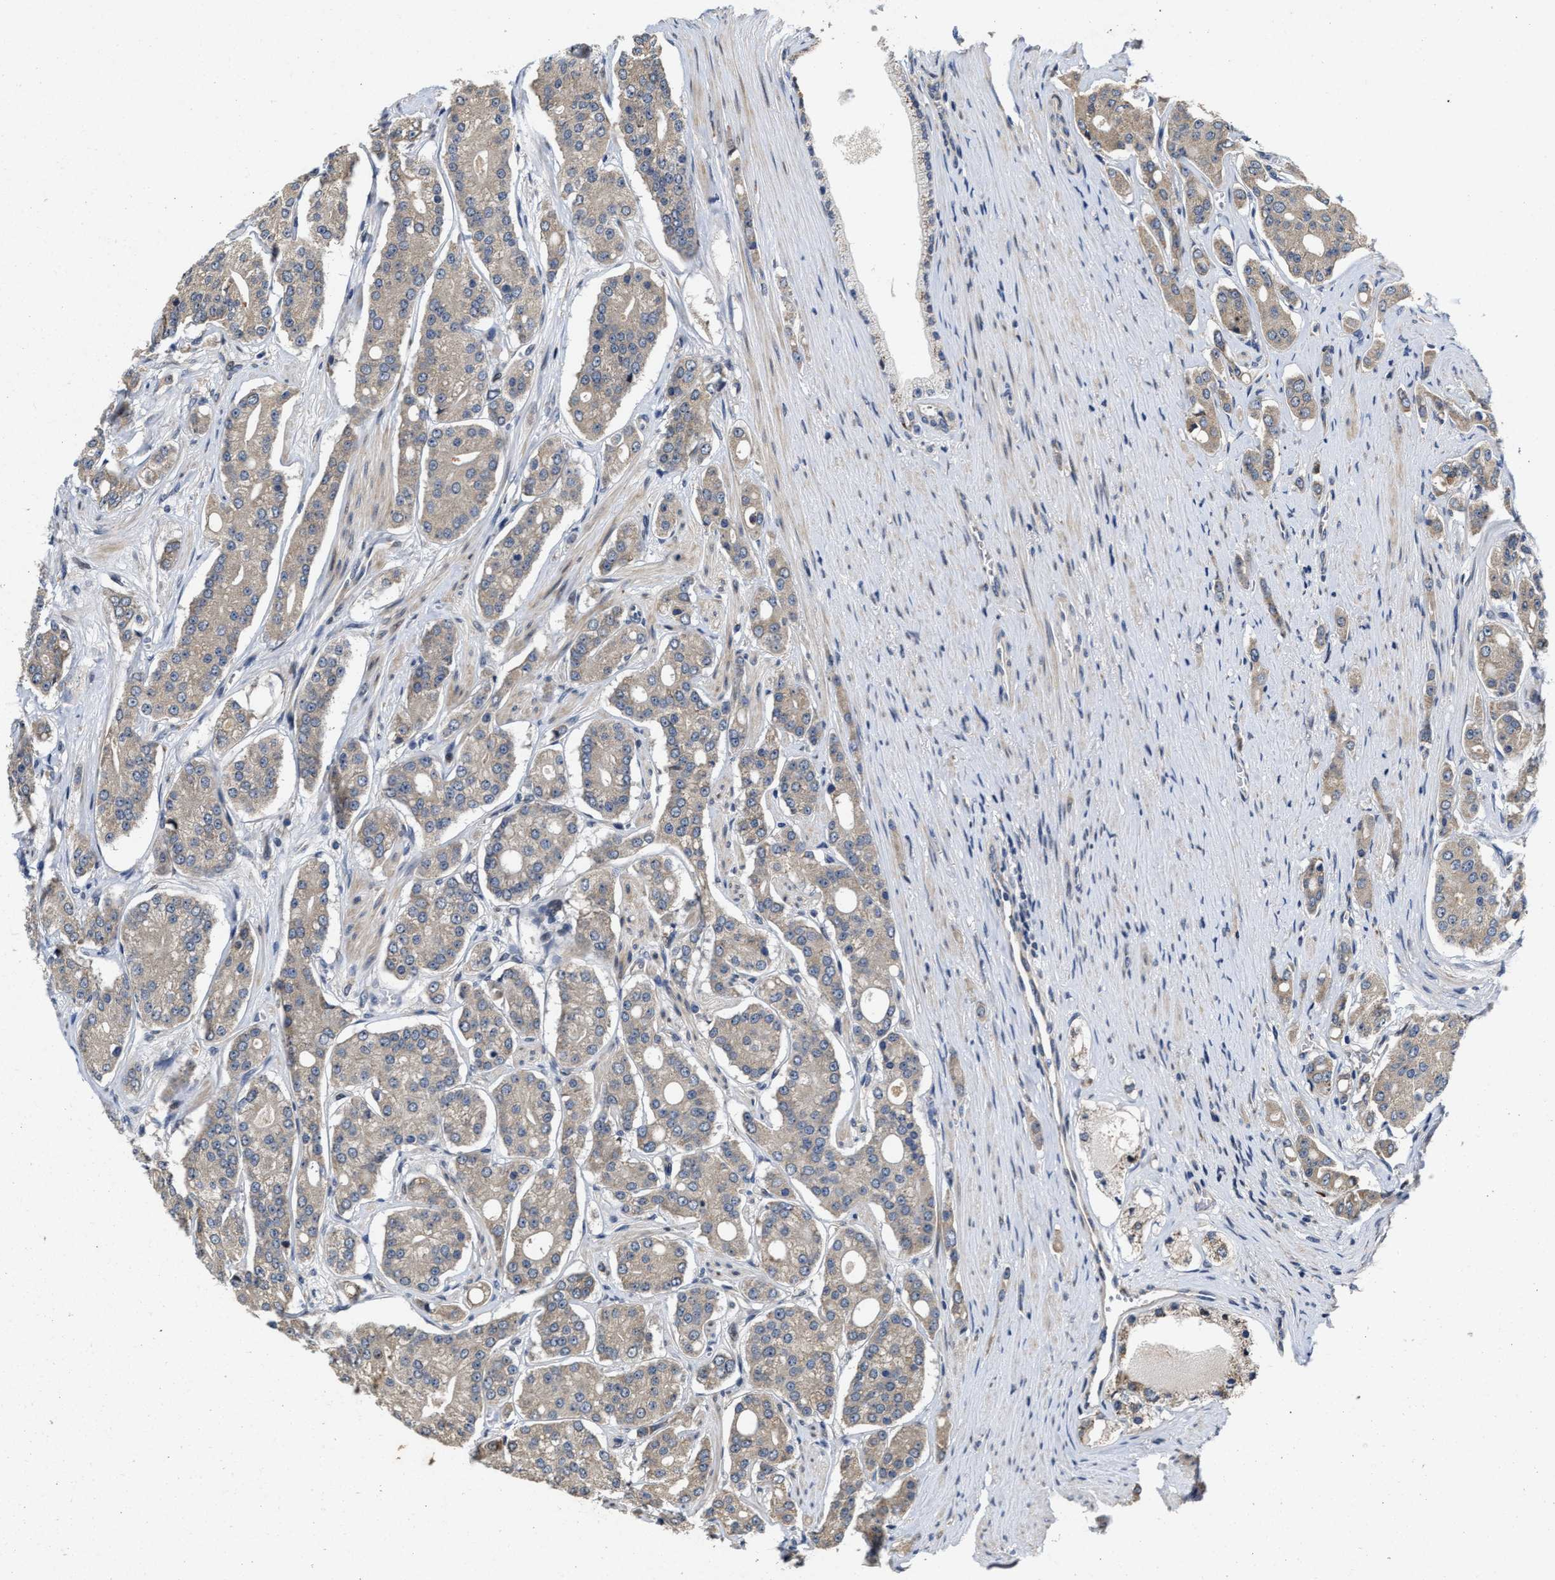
{"staining": {"intensity": "weak", "quantity": "<25%", "location": "cytoplasmic/membranous"}, "tissue": "prostate cancer", "cell_type": "Tumor cells", "image_type": "cancer", "snomed": [{"axis": "morphology", "description": "Adenocarcinoma, High grade"}, {"axis": "topography", "description": "Prostate"}], "caption": "The image demonstrates no staining of tumor cells in prostate cancer.", "gene": "SCYL2", "patient": {"sex": "male", "age": 71}}